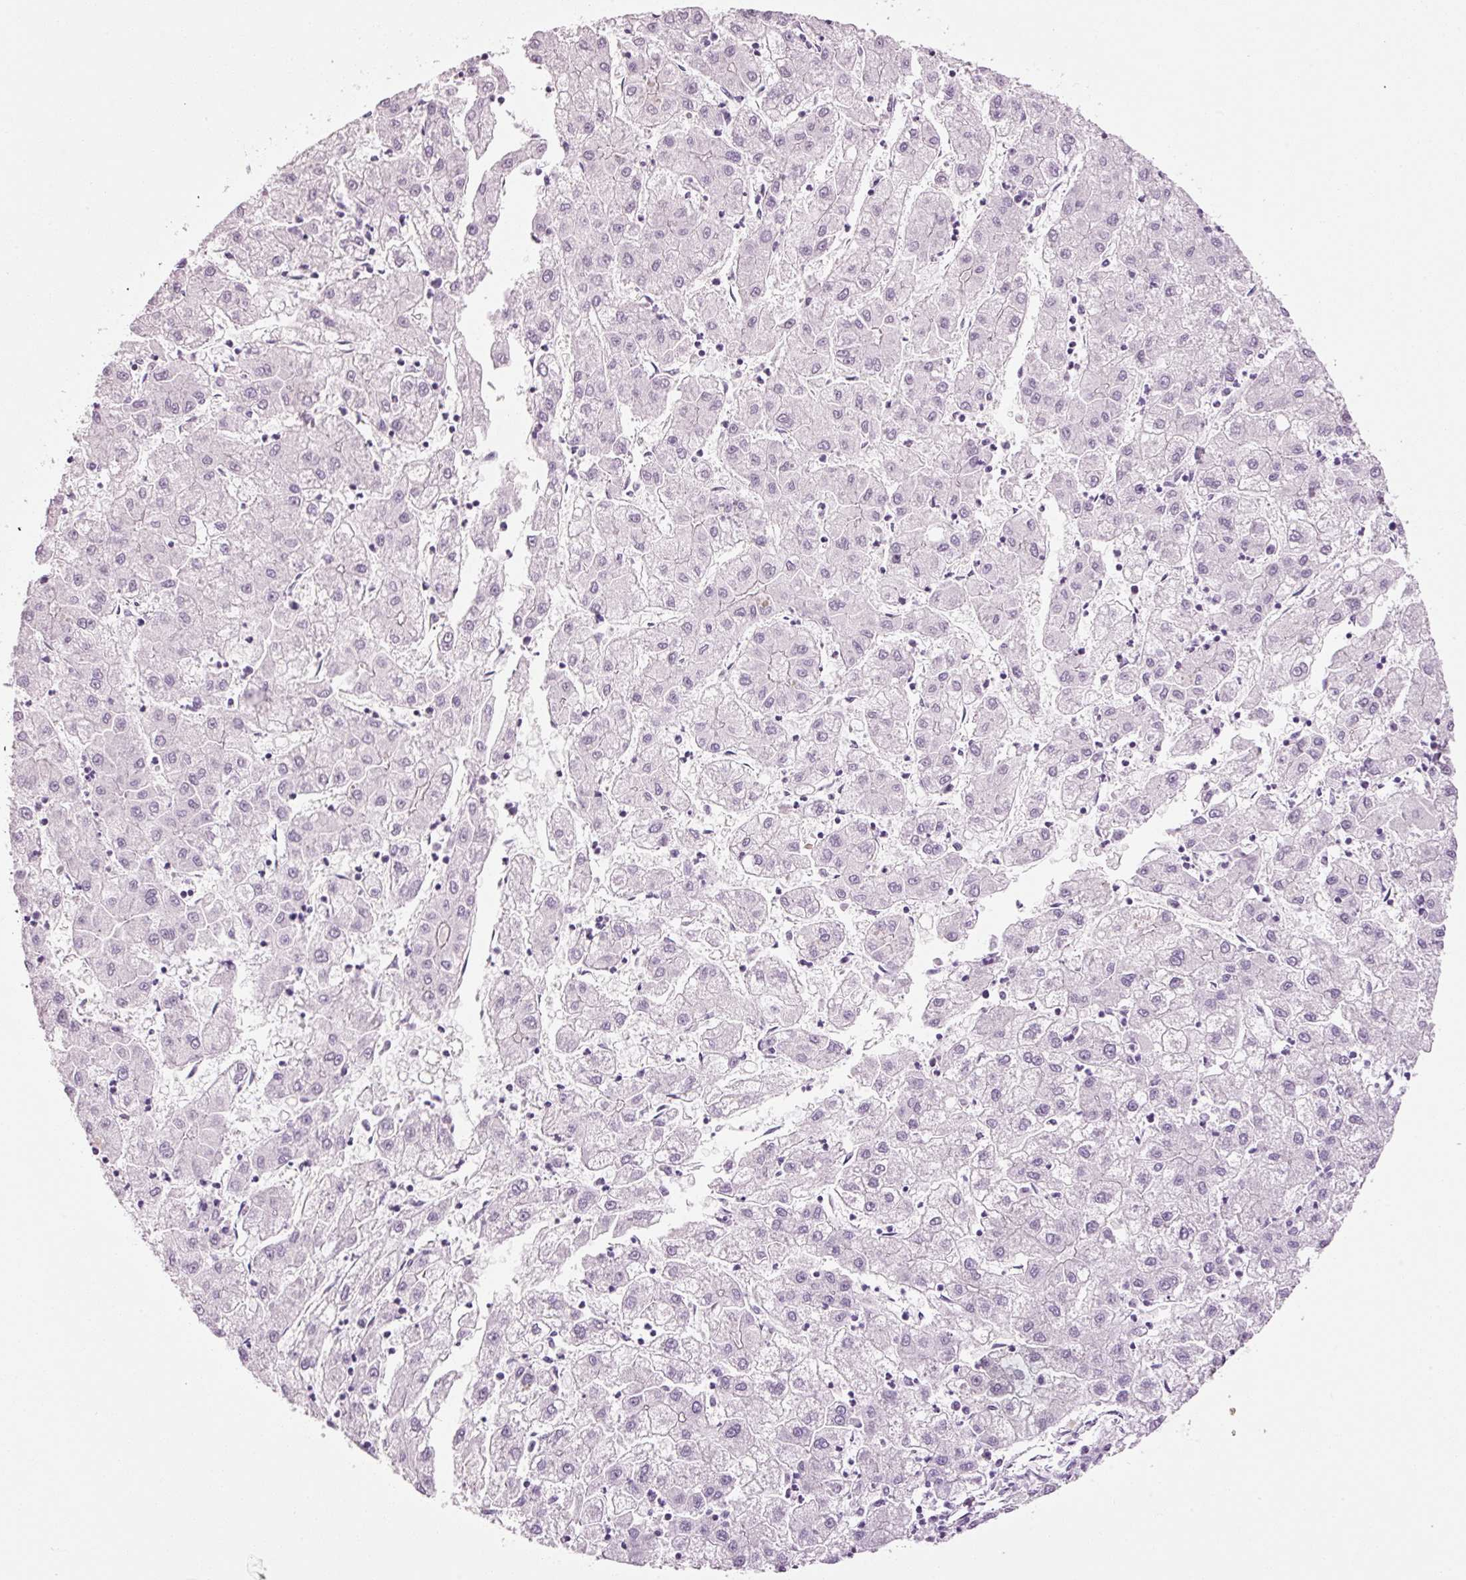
{"staining": {"intensity": "negative", "quantity": "none", "location": "none"}, "tissue": "liver cancer", "cell_type": "Tumor cells", "image_type": "cancer", "snomed": [{"axis": "morphology", "description": "Carcinoma, Hepatocellular, NOS"}, {"axis": "topography", "description": "Liver"}], "caption": "Immunohistochemistry of liver cancer (hepatocellular carcinoma) shows no positivity in tumor cells.", "gene": "ANKRD20A1", "patient": {"sex": "male", "age": 72}}